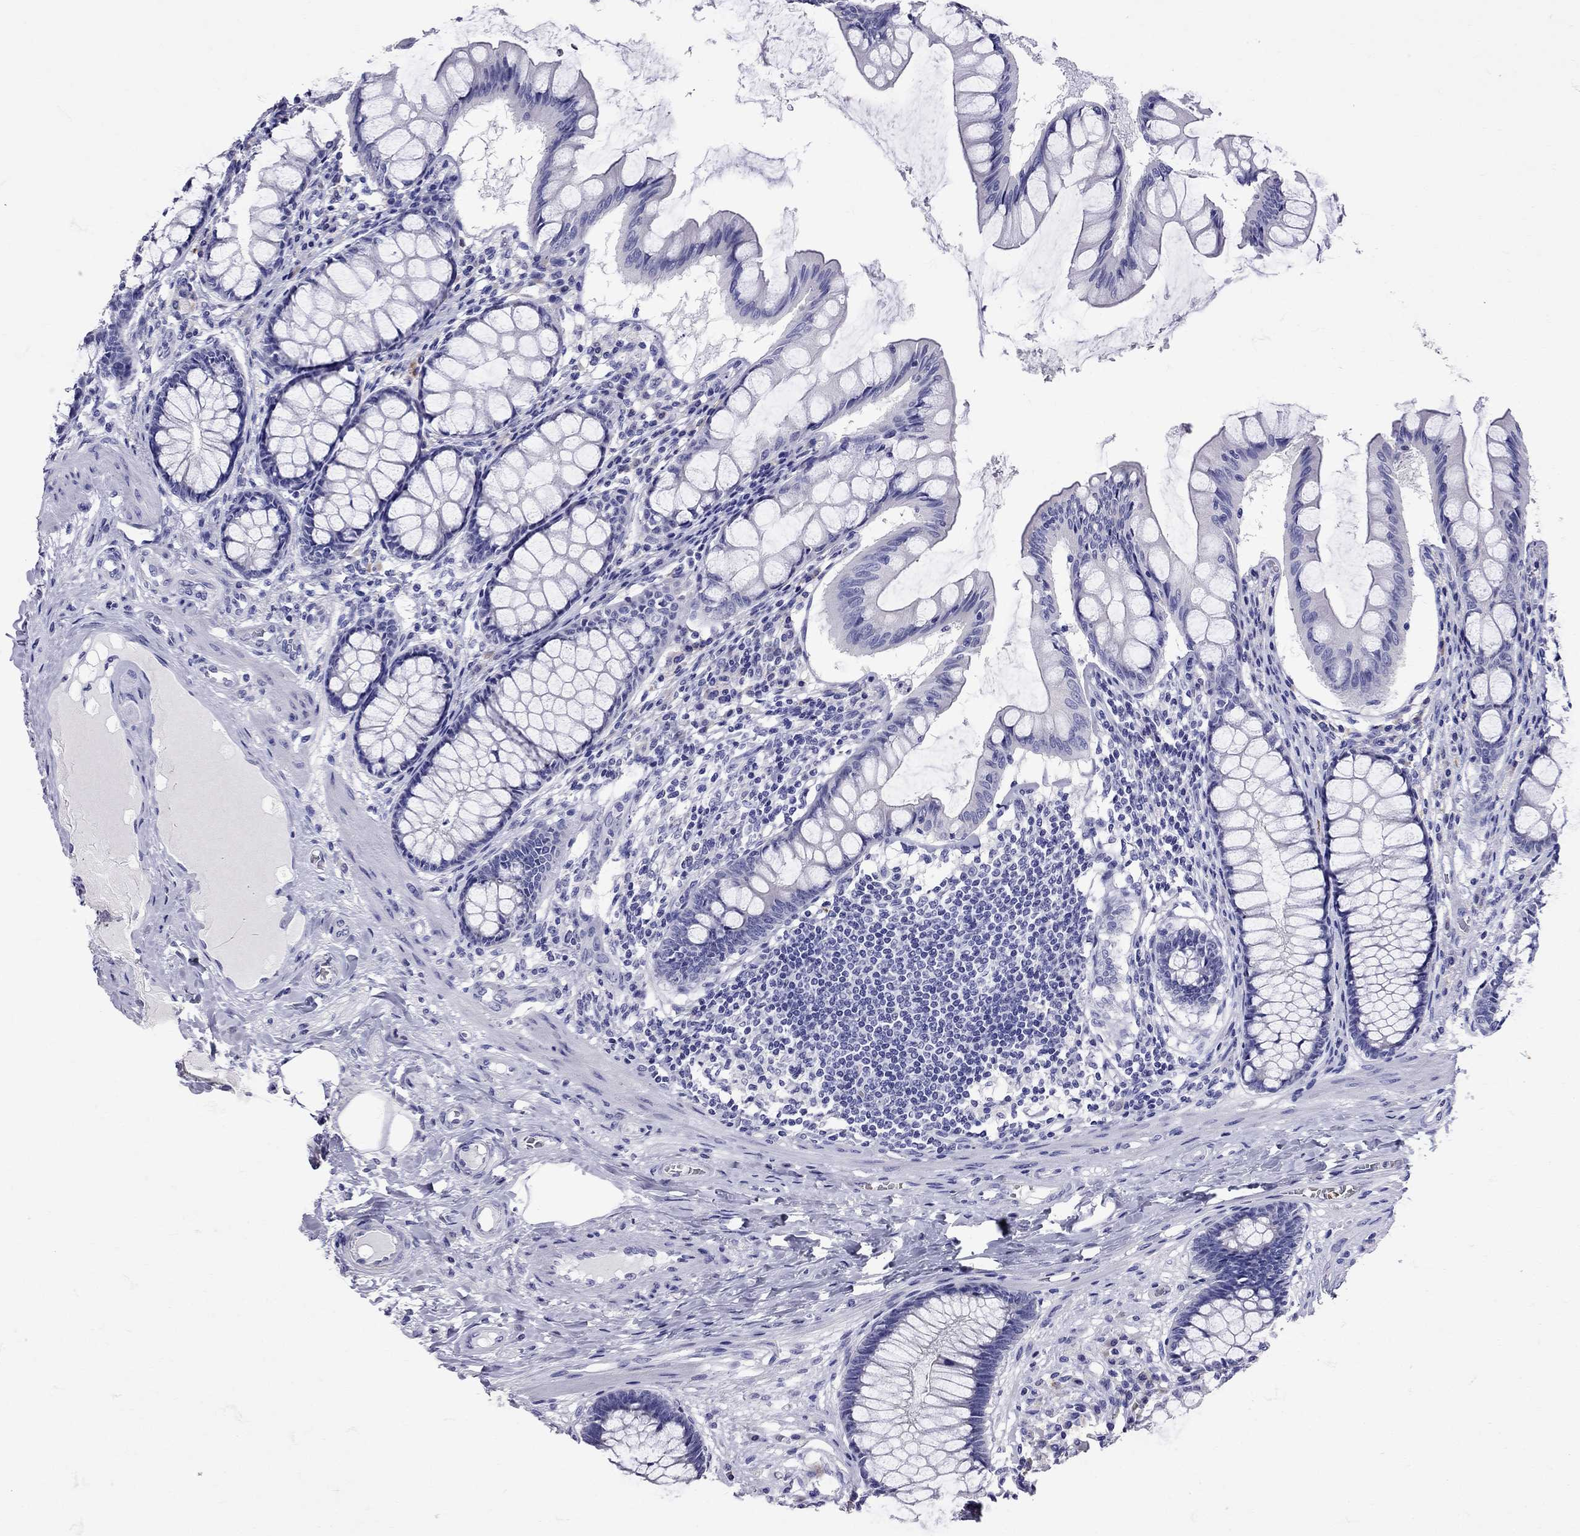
{"staining": {"intensity": "negative", "quantity": "none", "location": "none"}, "tissue": "colon", "cell_type": "Endothelial cells", "image_type": "normal", "snomed": [{"axis": "morphology", "description": "Normal tissue, NOS"}, {"axis": "topography", "description": "Colon"}], "caption": "This histopathology image is of unremarkable colon stained with IHC to label a protein in brown with the nuclei are counter-stained blue. There is no positivity in endothelial cells.", "gene": "TBR1", "patient": {"sex": "female", "age": 65}}